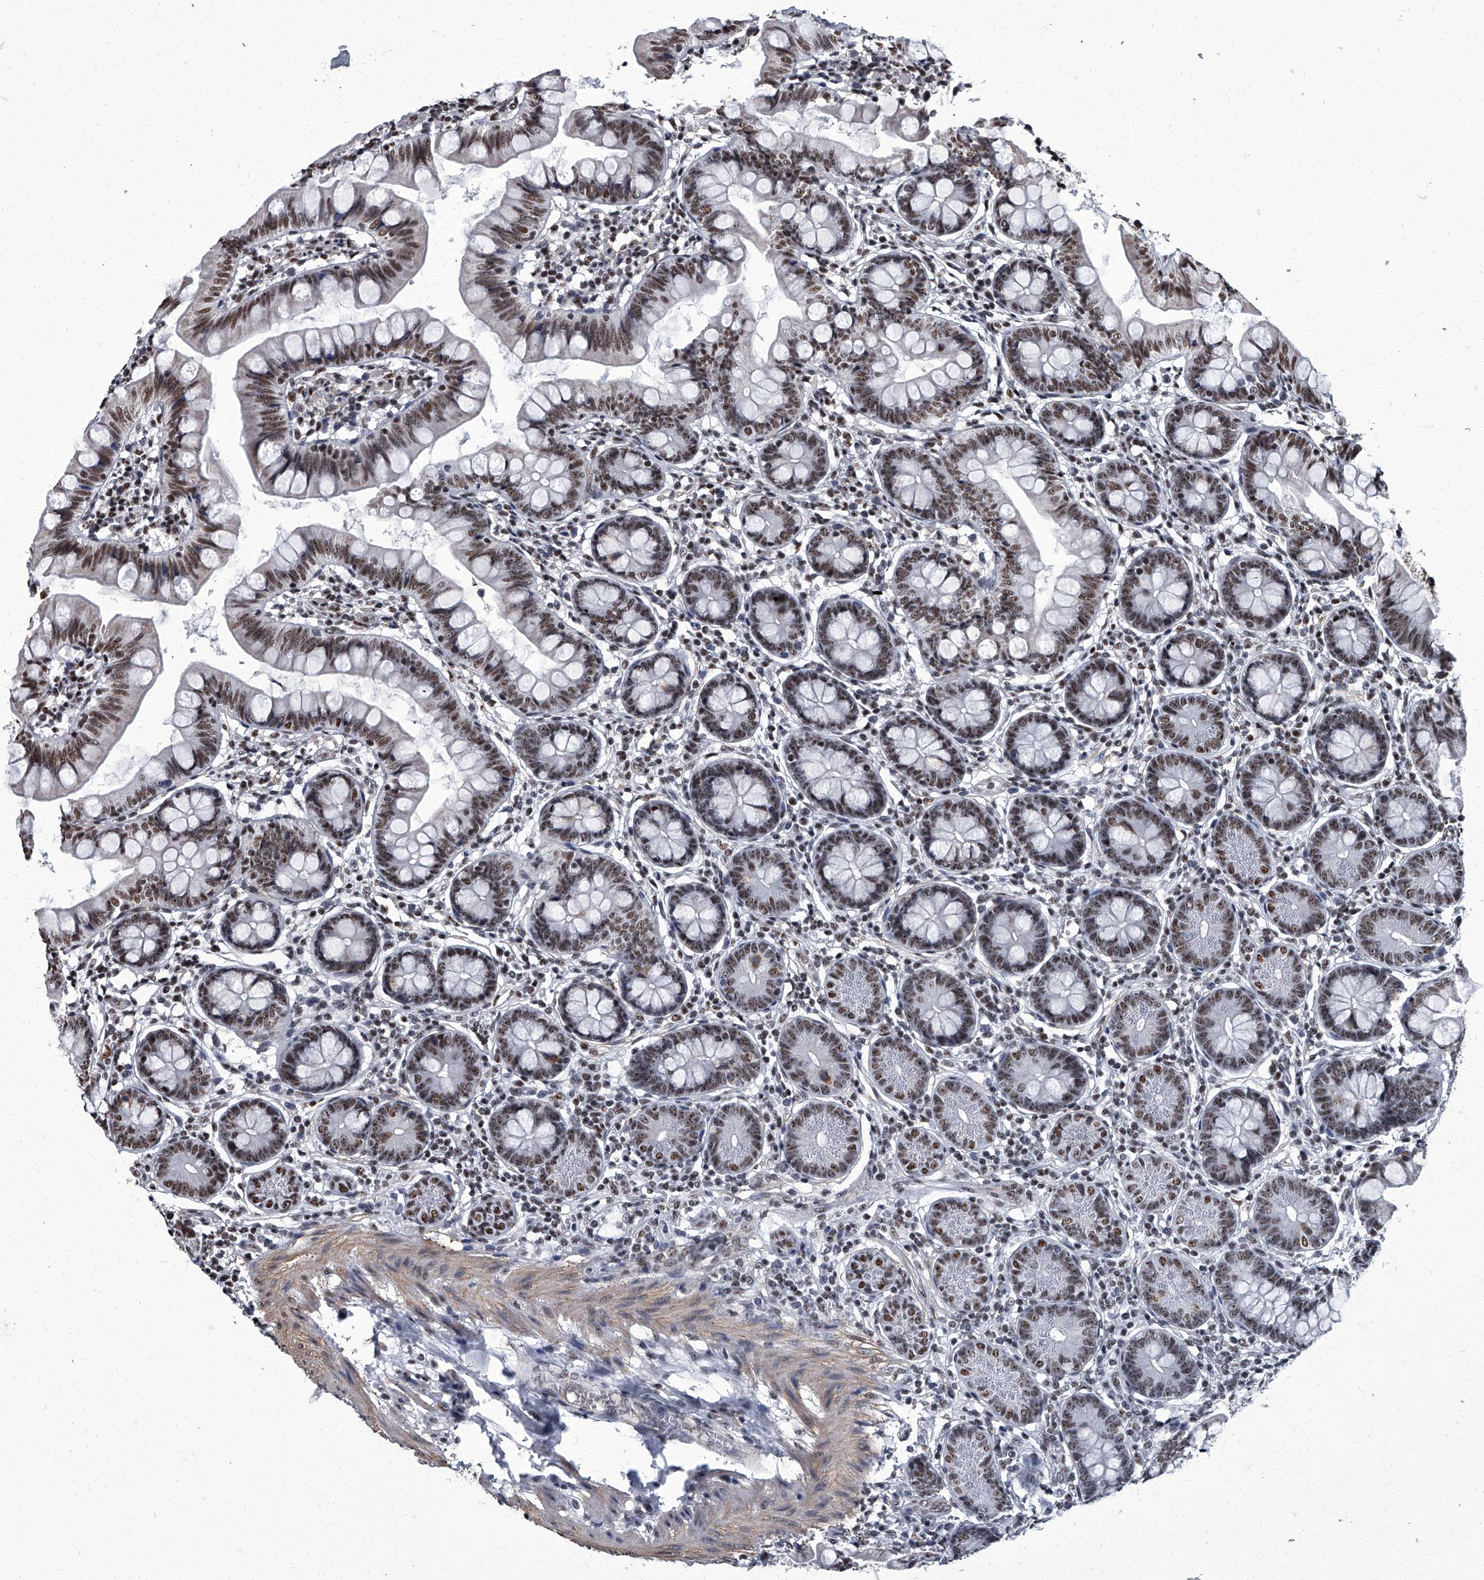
{"staining": {"intensity": "moderate", "quantity": "25%-75%", "location": "nuclear"}, "tissue": "small intestine", "cell_type": "Glandular cells", "image_type": "normal", "snomed": [{"axis": "morphology", "description": "Normal tissue, NOS"}, {"axis": "topography", "description": "Small intestine"}], "caption": "Moderate nuclear staining is identified in about 25%-75% of glandular cells in unremarkable small intestine. The staining was performed using DAB (3,3'-diaminobenzidine) to visualize the protein expression in brown, while the nuclei were stained in blue with hematoxylin (Magnification: 20x).", "gene": "ZNF518B", "patient": {"sex": "male", "age": 7}}